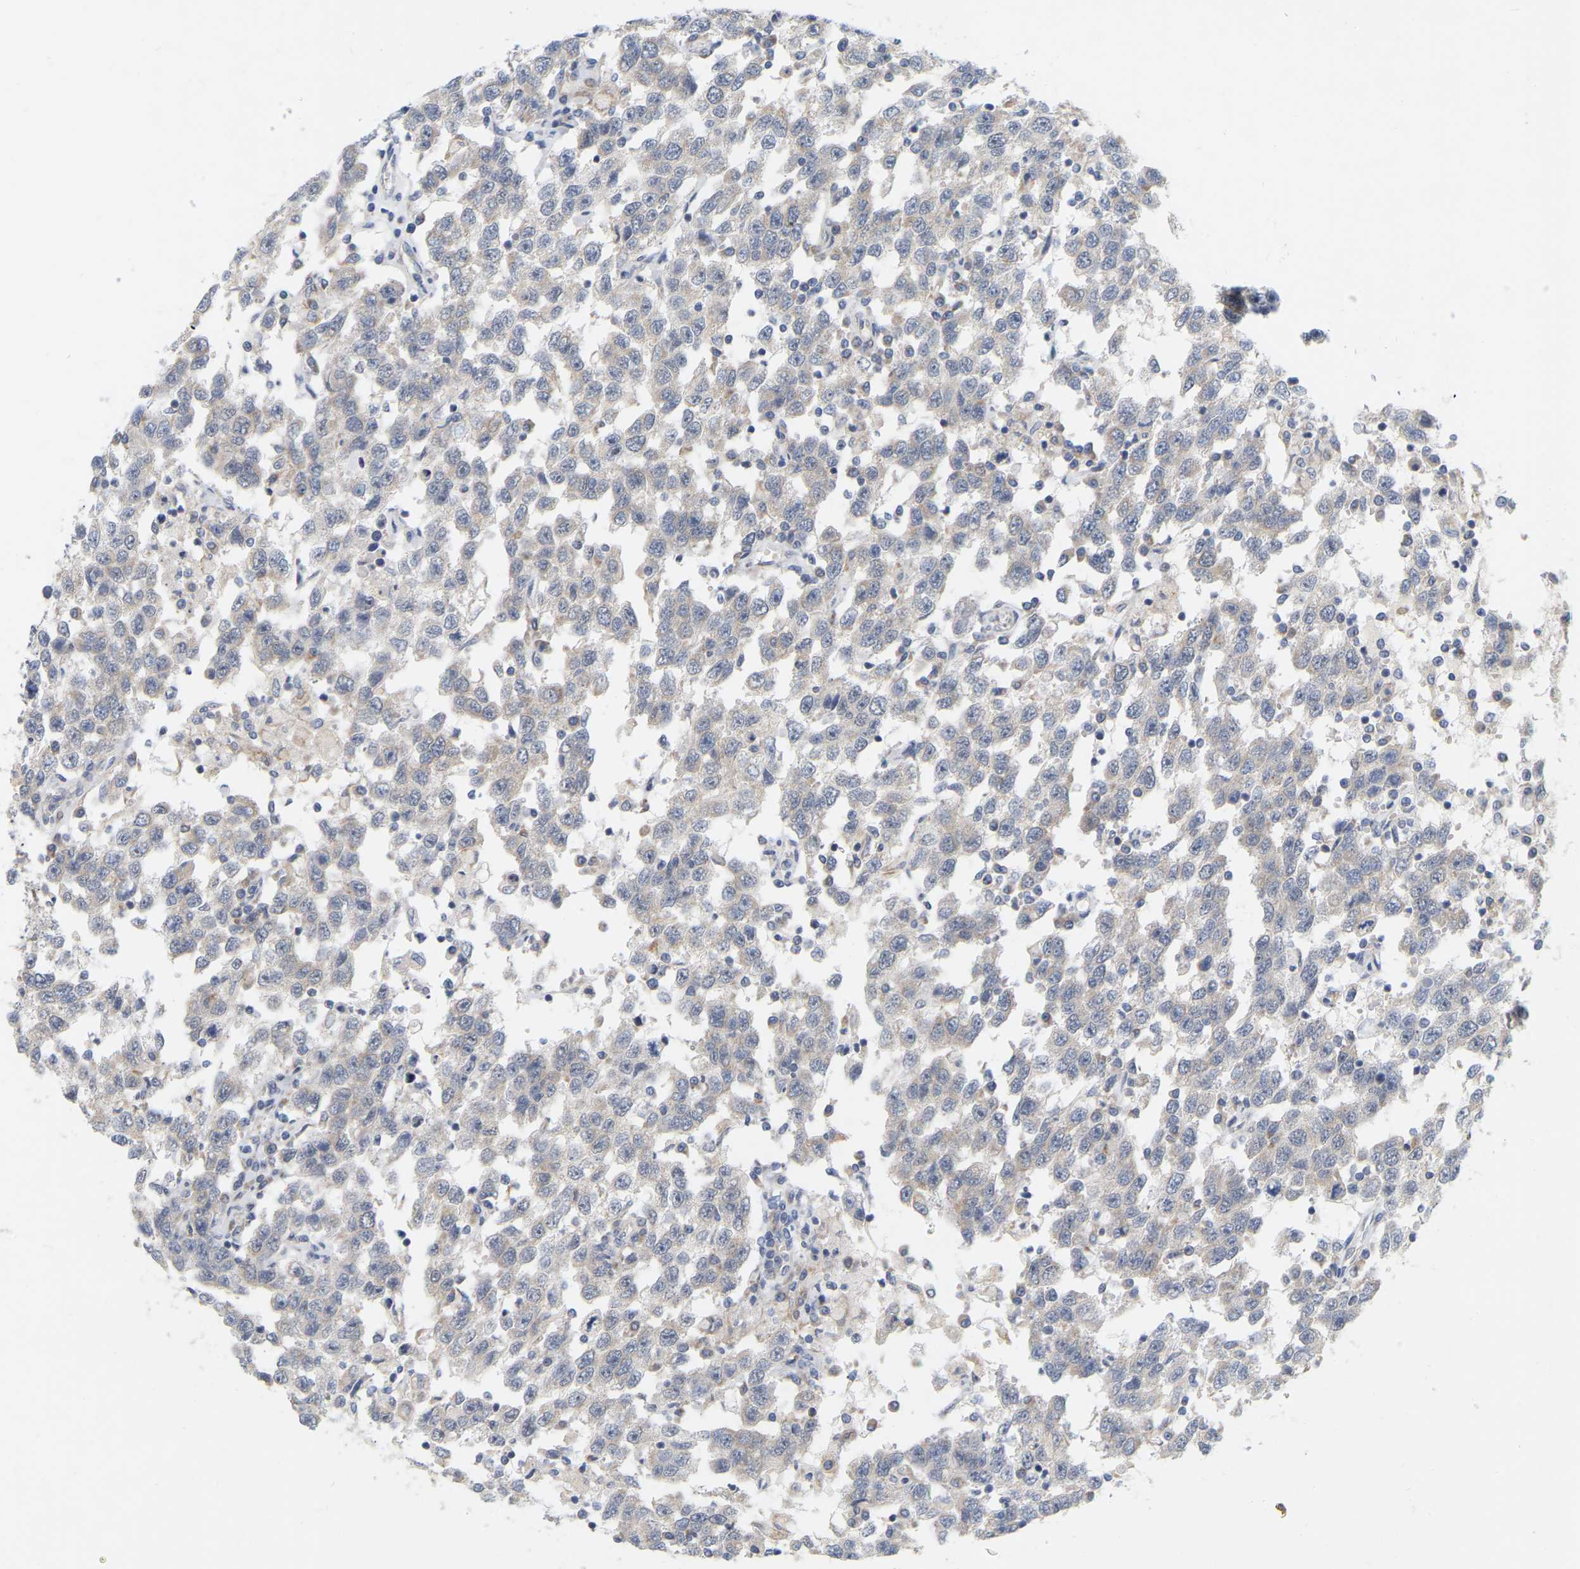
{"staining": {"intensity": "weak", "quantity": "<25%", "location": "cytoplasmic/membranous"}, "tissue": "testis cancer", "cell_type": "Tumor cells", "image_type": "cancer", "snomed": [{"axis": "morphology", "description": "Seminoma, NOS"}, {"axis": "topography", "description": "Testis"}], "caption": "This is a image of IHC staining of testis seminoma, which shows no positivity in tumor cells.", "gene": "MINDY4", "patient": {"sex": "male", "age": 41}}